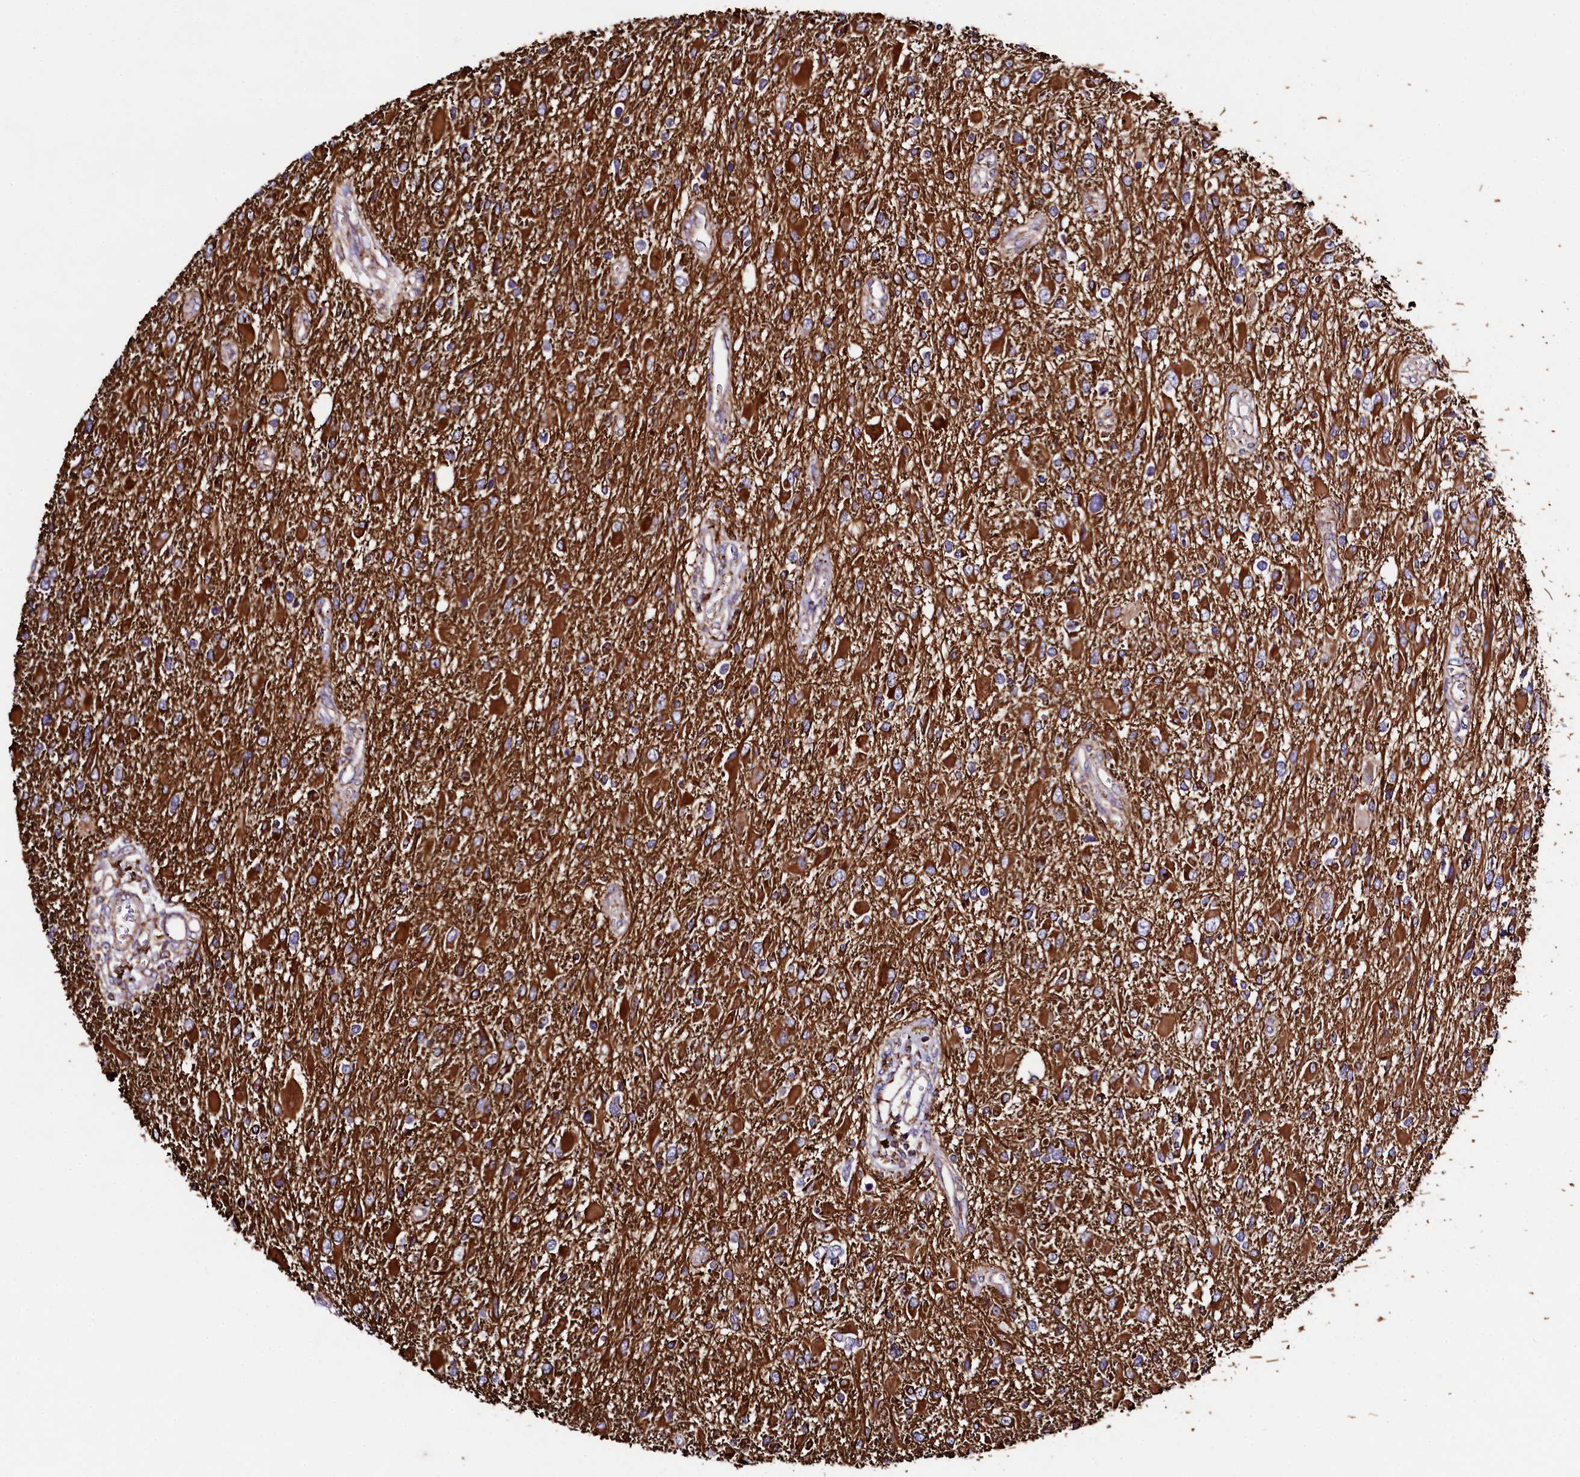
{"staining": {"intensity": "strong", "quantity": ">75%", "location": "cytoplasmic/membranous"}, "tissue": "glioma", "cell_type": "Tumor cells", "image_type": "cancer", "snomed": [{"axis": "morphology", "description": "Glioma, malignant, High grade"}, {"axis": "topography", "description": "Brain"}], "caption": "An immunohistochemistry (IHC) image of neoplastic tissue is shown. Protein staining in brown shows strong cytoplasmic/membranous positivity in glioma within tumor cells.", "gene": "CLYBL", "patient": {"sex": "male", "age": 53}}